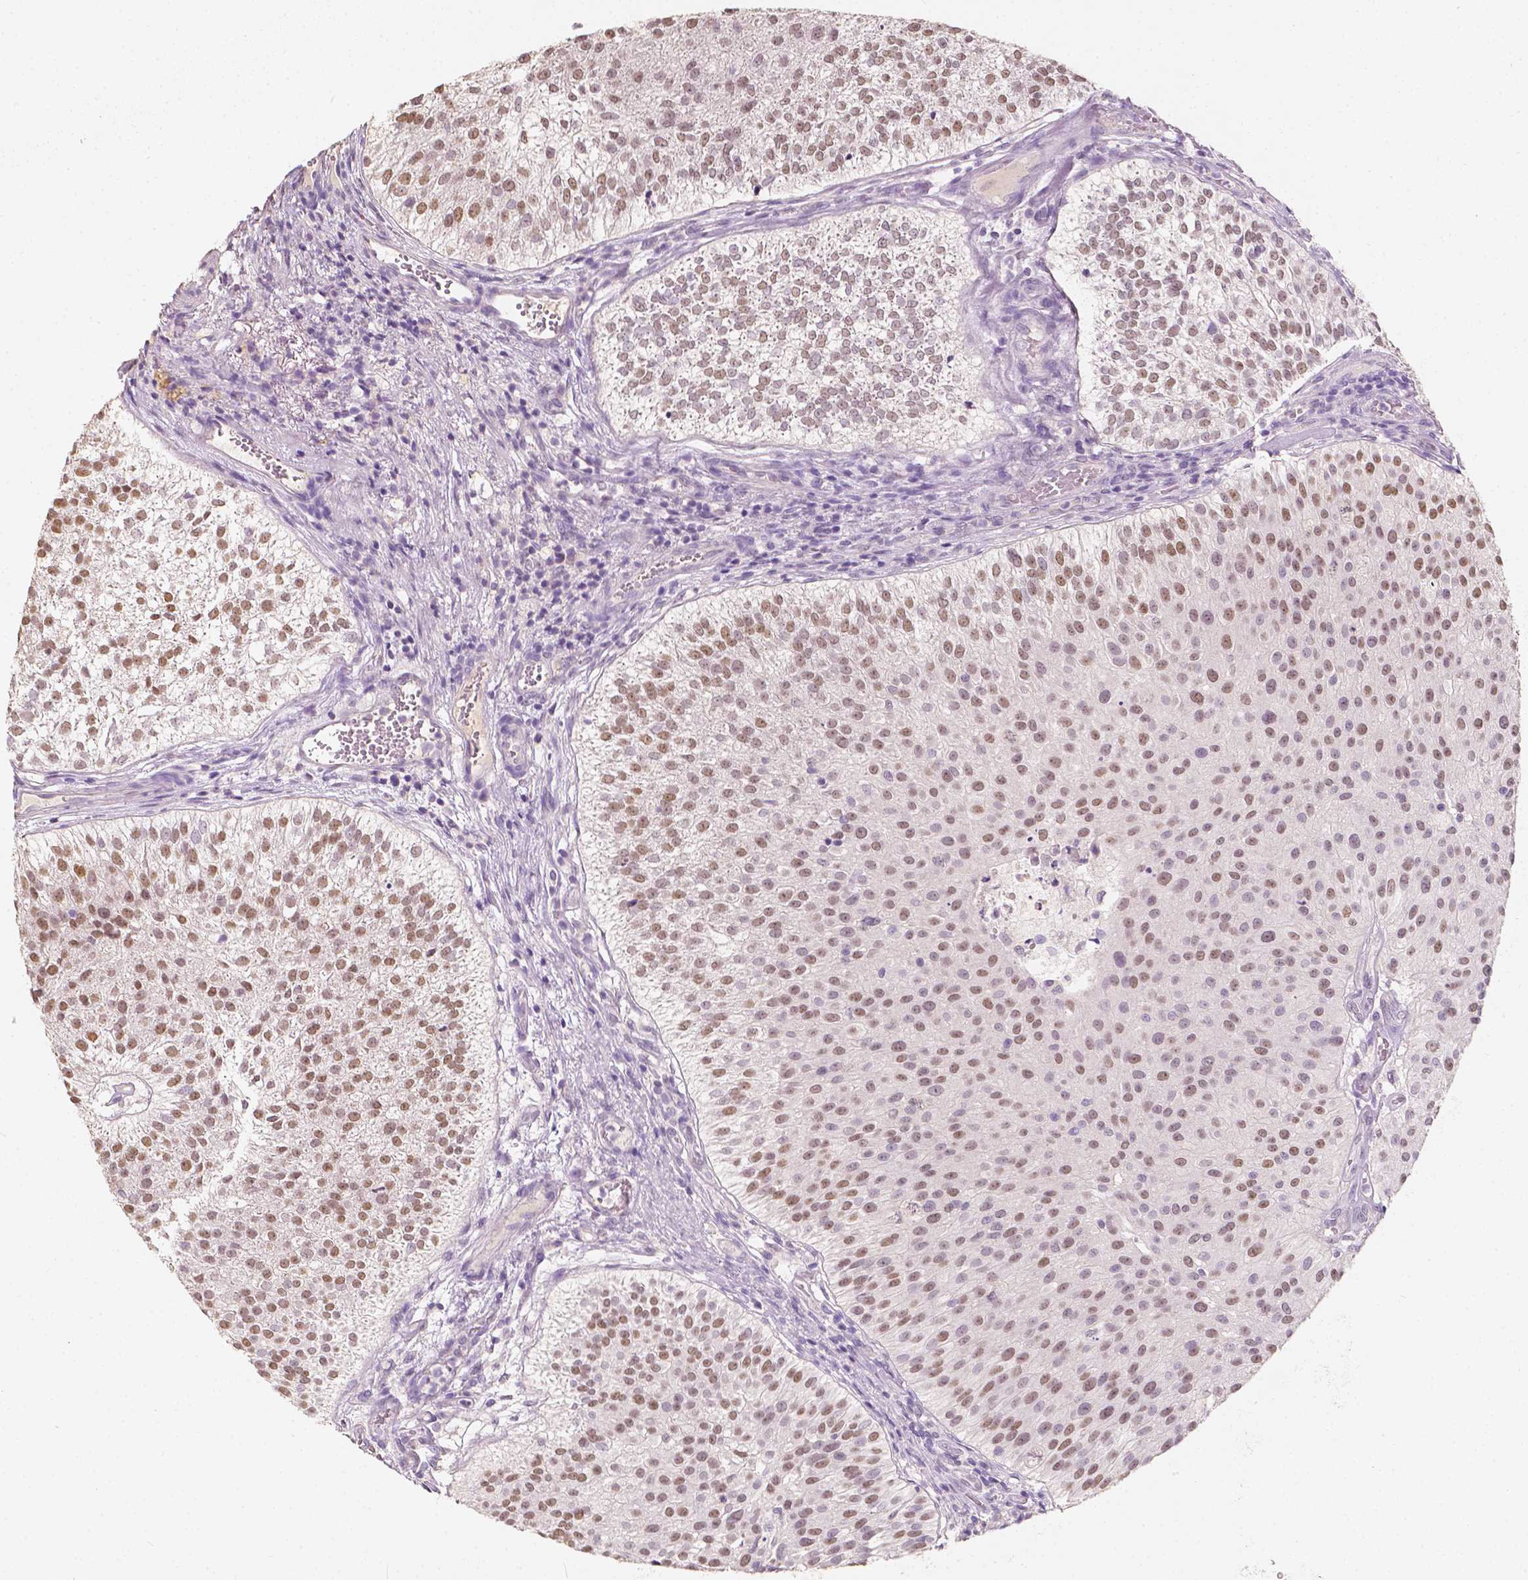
{"staining": {"intensity": "moderate", "quantity": ">75%", "location": "nuclear"}, "tissue": "urothelial cancer", "cell_type": "Tumor cells", "image_type": "cancer", "snomed": [{"axis": "morphology", "description": "Urothelial carcinoma, Low grade"}, {"axis": "topography", "description": "Urinary bladder"}], "caption": "Protein analysis of urothelial cancer tissue exhibits moderate nuclear positivity in about >75% of tumor cells.", "gene": "SOX15", "patient": {"sex": "female", "age": 87}}